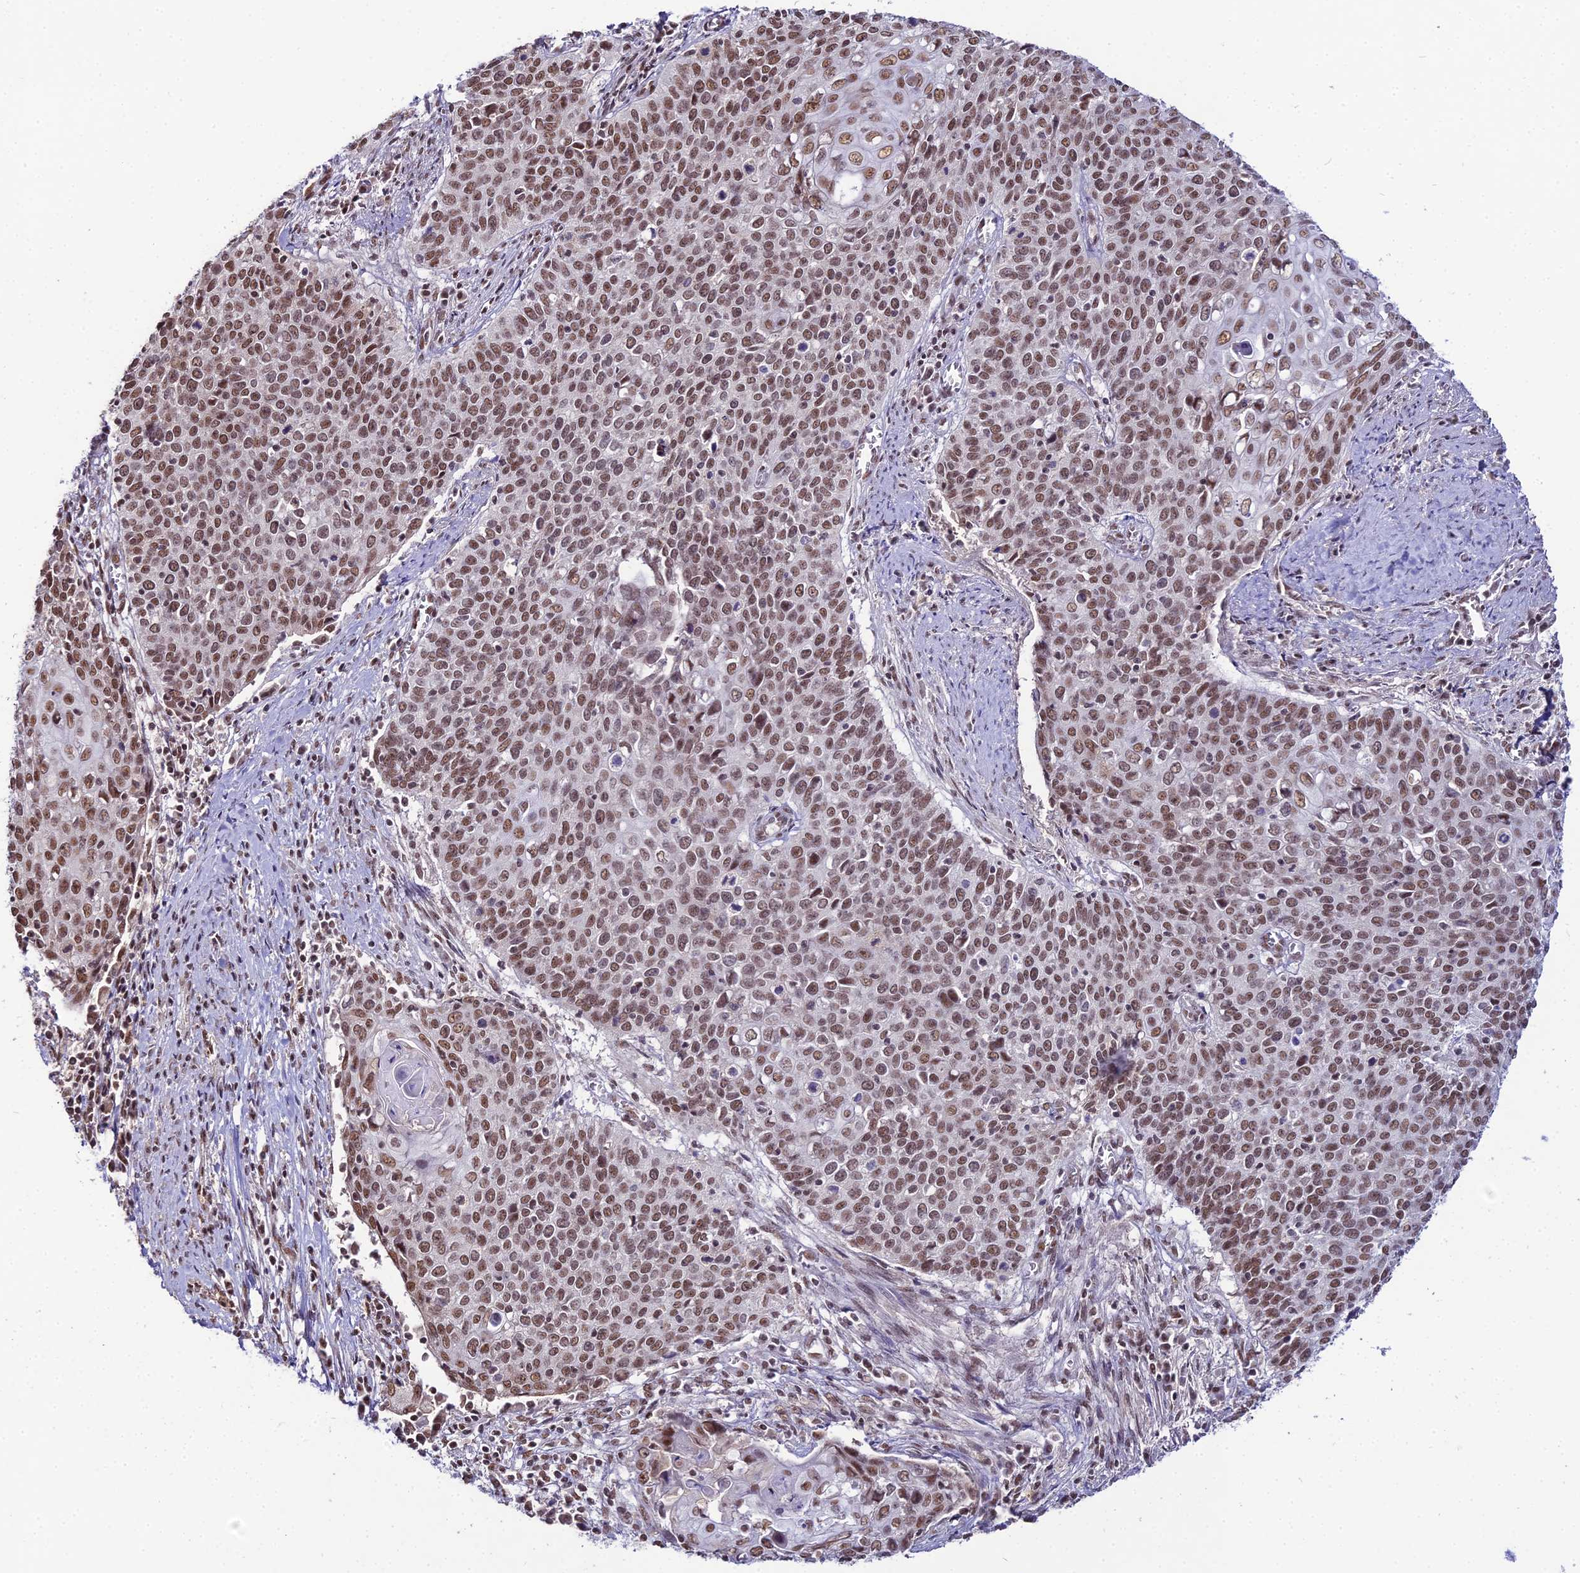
{"staining": {"intensity": "moderate", "quantity": ">75%", "location": "nuclear"}, "tissue": "cervical cancer", "cell_type": "Tumor cells", "image_type": "cancer", "snomed": [{"axis": "morphology", "description": "Squamous cell carcinoma, NOS"}, {"axis": "topography", "description": "Cervix"}], "caption": "Protein analysis of cervical squamous cell carcinoma tissue shows moderate nuclear positivity in approximately >75% of tumor cells.", "gene": "RBM12", "patient": {"sex": "female", "age": 39}}